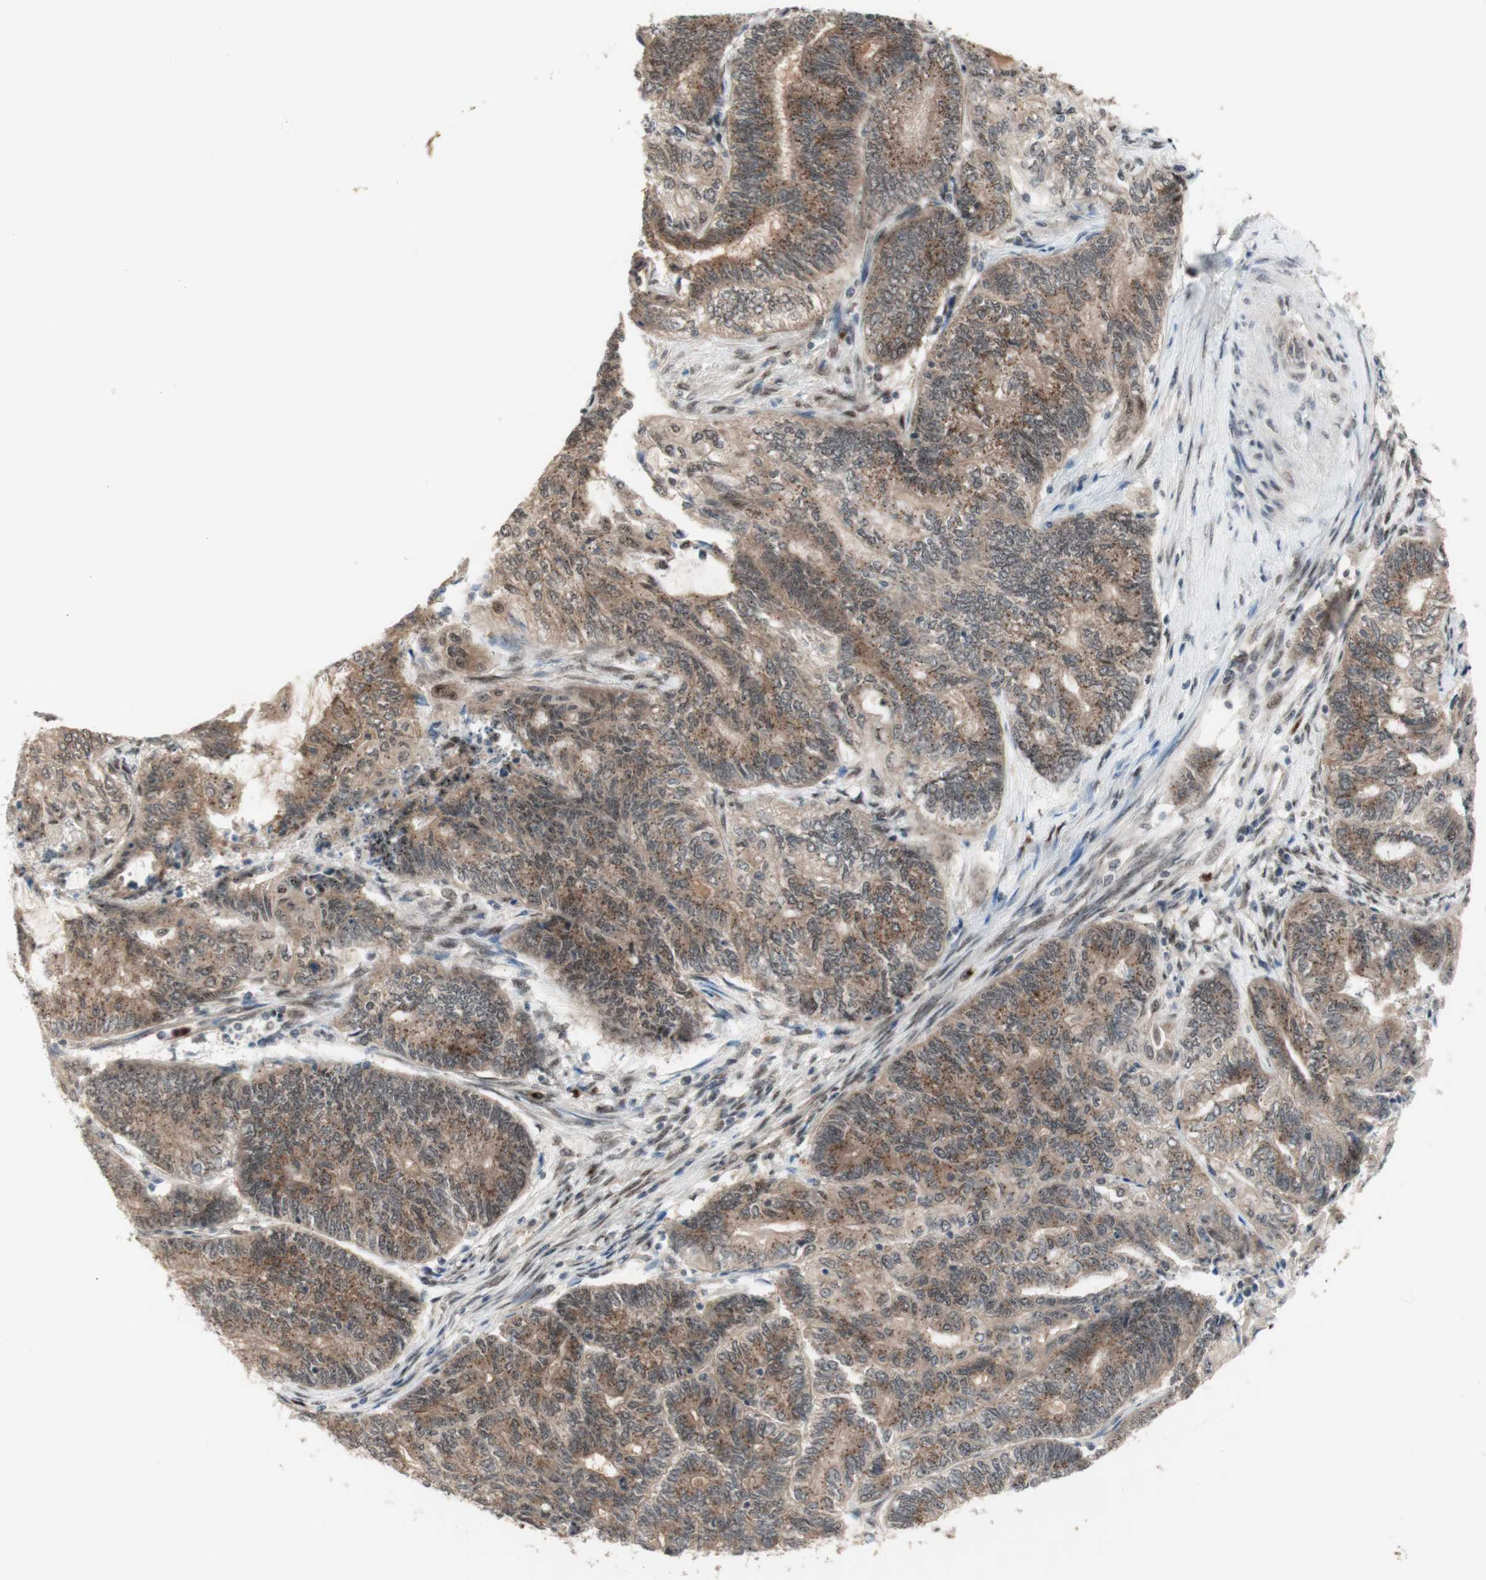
{"staining": {"intensity": "weak", "quantity": ">75%", "location": "cytoplasmic/membranous"}, "tissue": "endometrial cancer", "cell_type": "Tumor cells", "image_type": "cancer", "snomed": [{"axis": "morphology", "description": "Adenocarcinoma, NOS"}, {"axis": "topography", "description": "Uterus"}, {"axis": "topography", "description": "Endometrium"}], "caption": "This histopathology image reveals endometrial adenocarcinoma stained with immunohistochemistry to label a protein in brown. The cytoplasmic/membranous of tumor cells show weak positivity for the protein. Nuclei are counter-stained blue.", "gene": "CYLD", "patient": {"sex": "female", "age": 70}}